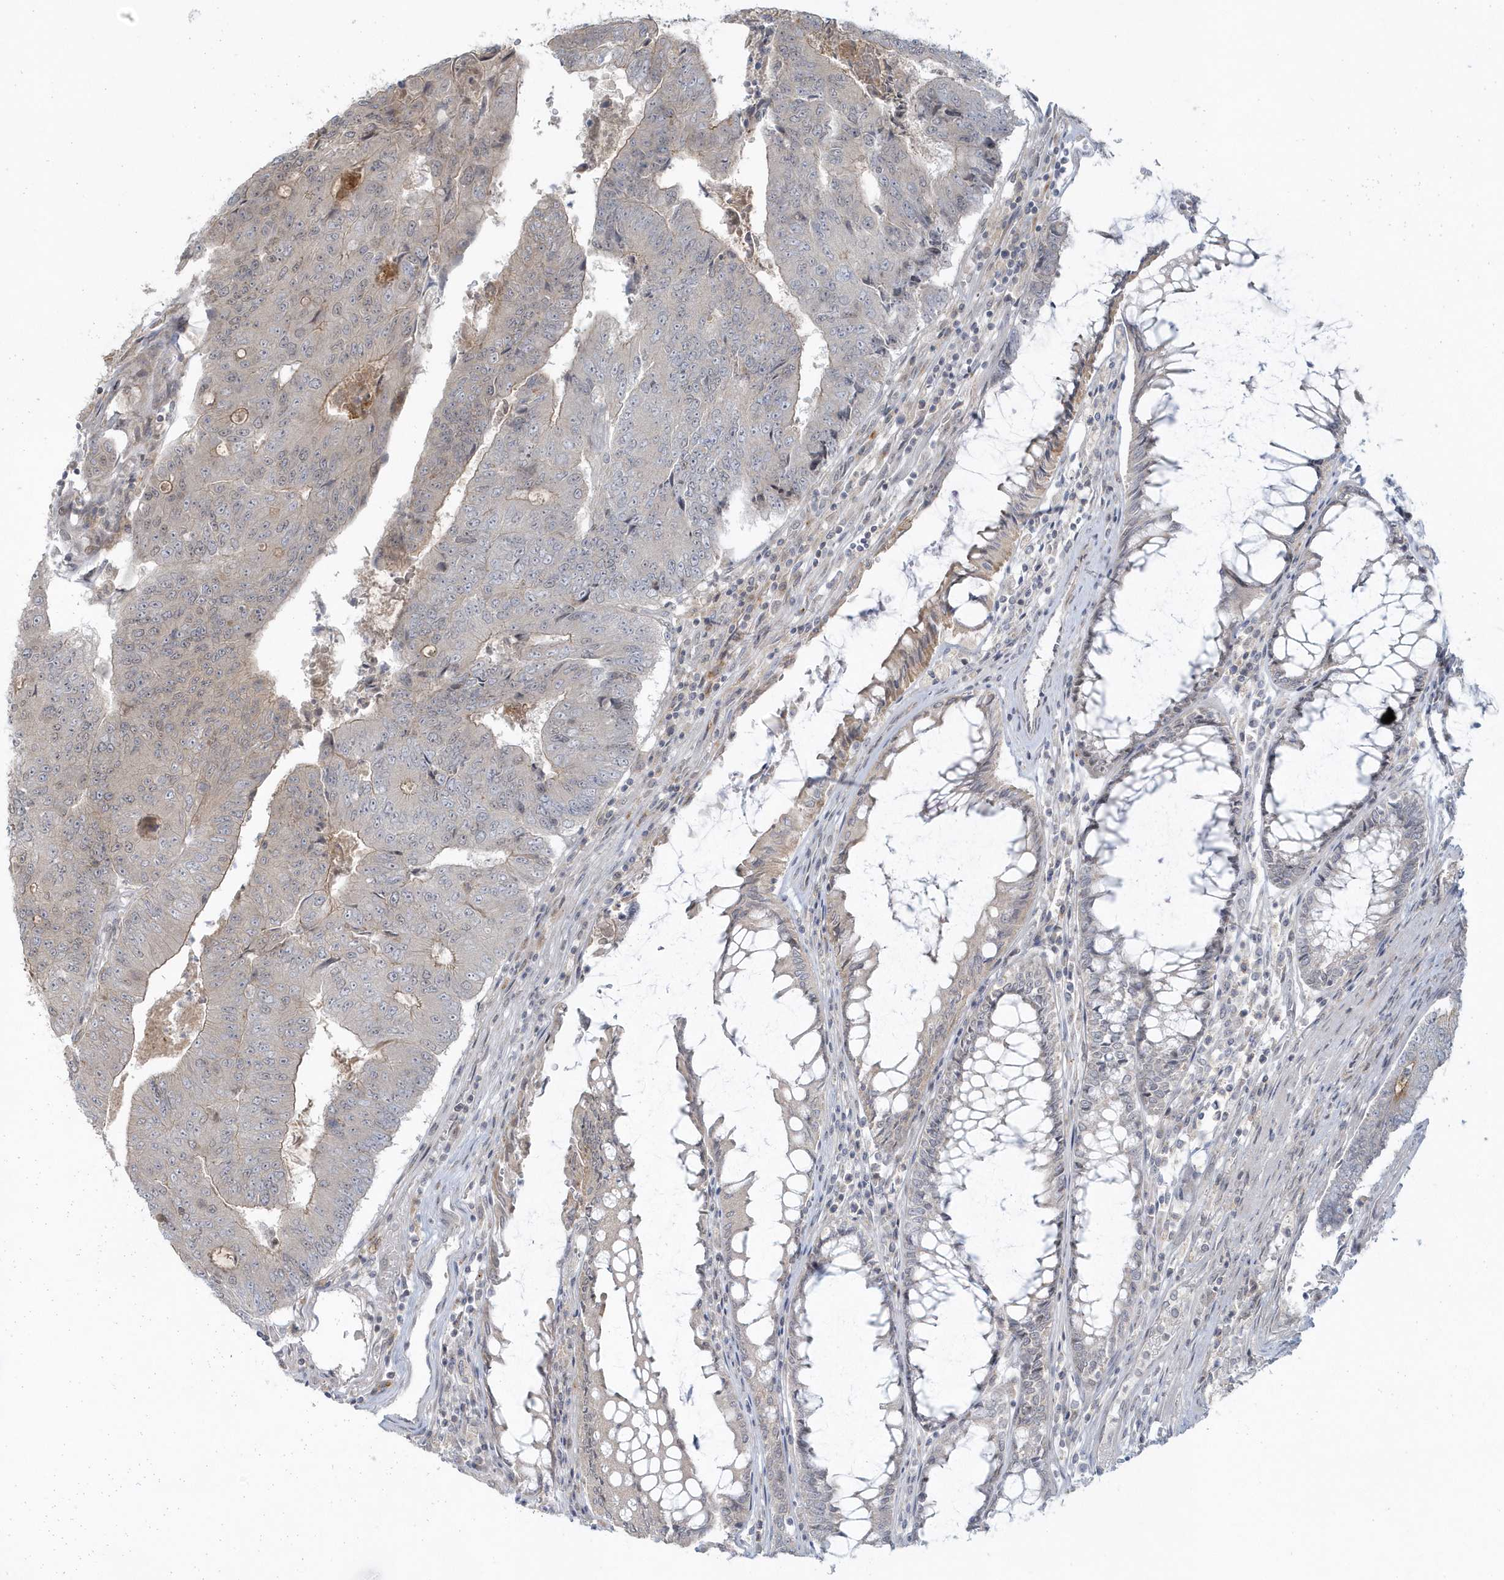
{"staining": {"intensity": "weak", "quantity": "<25%", "location": "cytoplasmic/membranous"}, "tissue": "colorectal cancer", "cell_type": "Tumor cells", "image_type": "cancer", "snomed": [{"axis": "morphology", "description": "Adenocarcinoma, NOS"}, {"axis": "topography", "description": "Colon"}], "caption": "This is an IHC photomicrograph of human adenocarcinoma (colorectal). There is no staining in tumor cells.", "gene": "BLTP3A", "patient": {"sex": "female", "age": 67}}